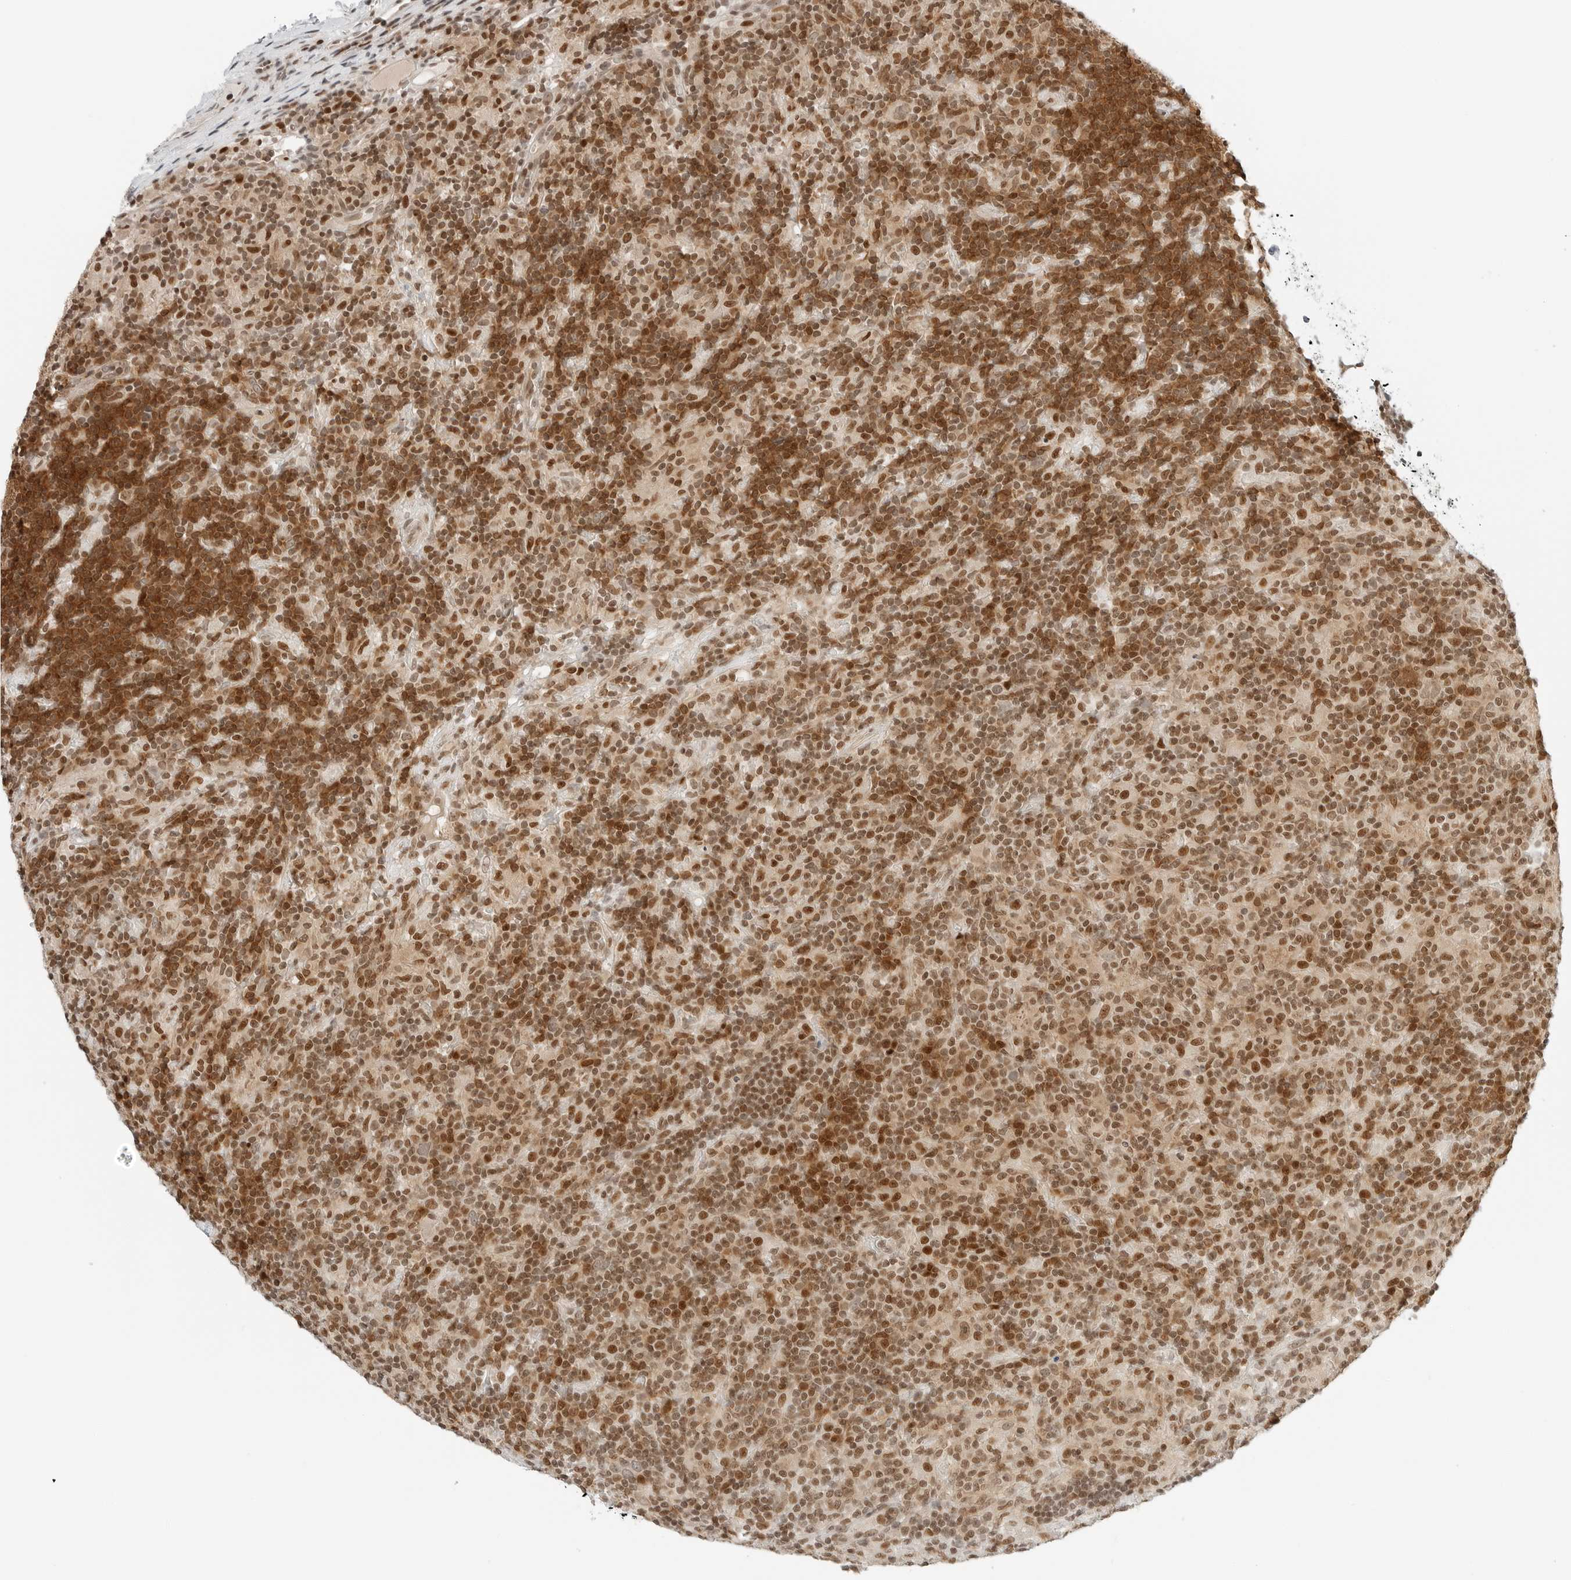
{"staining": {"intensity": "weak", "quantity": ">75%", "location": "nuclear"}, "tissue": "lymphoma", "cell_type": "Tumor cells", "image_type": "cancer", "snomed": [{"axis": "morphology", "description": "Hodgkin's disease, NOS"}, {"axis": "topography", "description": "Lymph node"}], "caption": "Protein analysis of lymphoma tissue displays weak nuclear expression in approximately >75% of tumor cells.", "gene": "CRTC2", "patient": {"sex": "male", "age": 70}}